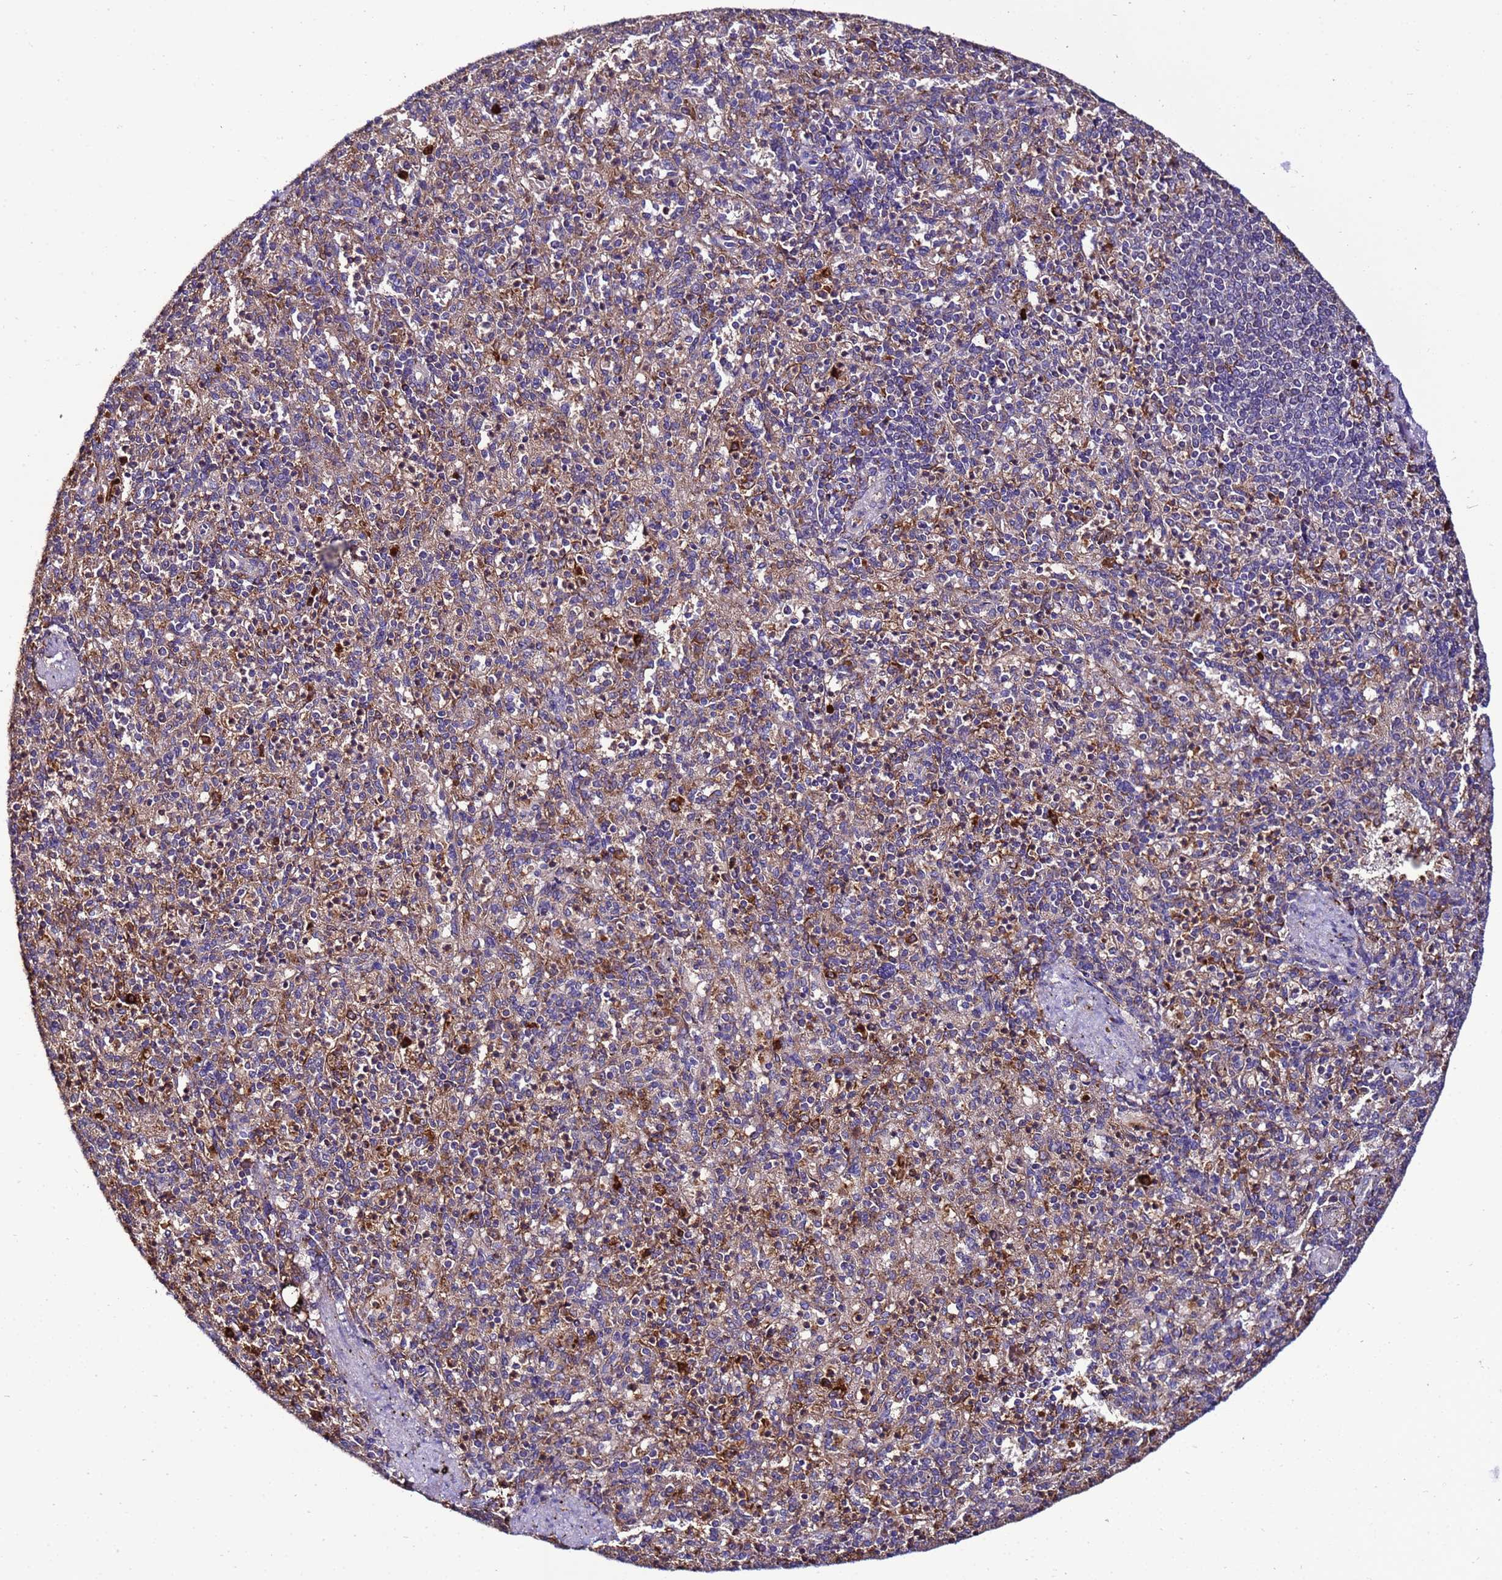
{"staining": {"intensity": "weak", "quantity": "<25%", "location": "cytoplasmic/membranous"}, "tissue": "spleen", "cell_type": "Cells in red pulp", "image_type": "normal", "snomed": [{"axis": "morphology", "description": "Normal tissue, NOS"}, {"axis": "topography", "description": "Spleen"}], "caption": "This is a micrograph of immunohistochemistry staining of benign spleen, which shows no staining in cells in red pulp.", "gene": "ANTKMT", "patient": {"sex": "female", "age": 74}}